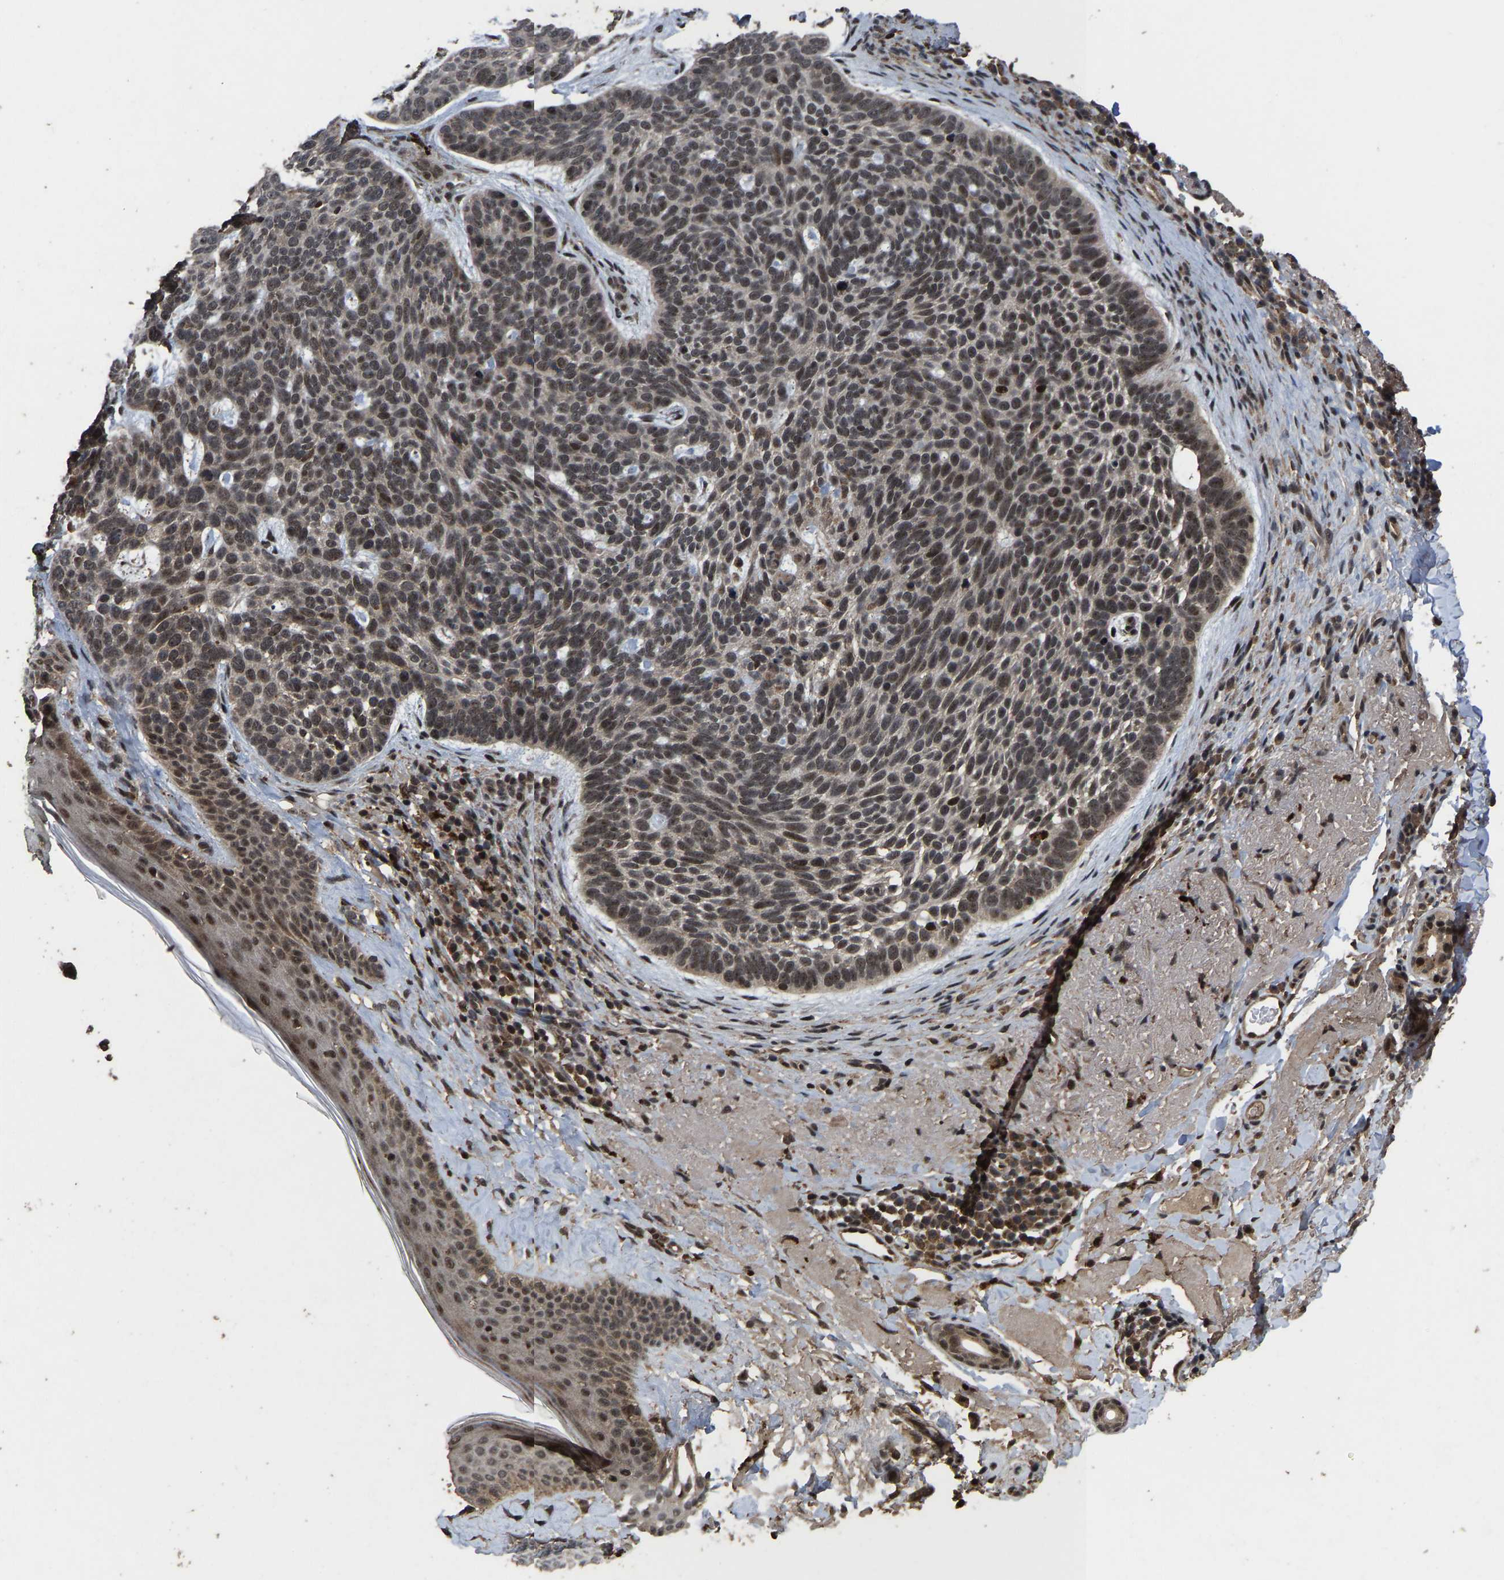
{"staining": {"intensity": "moderate", "quantity": "<25%", "location": "cytoplasmic/membranous,nuclear"}, "tissue": "skin cancer", "cell_type": "Tumor cells", "image_type": "cancer", "snomed": [{"axis": "morphology", "description": "Basal cell carcinoma"}, {"axis": "topography", "description": "Skin"}, {"axis": "topography", "description": "Skin of head"}], "caption": "Immunohistochemical staining of human skin basal cell carcinoma reveals low levels of moderate cytoplasmic/membranous and nuclear expression in approximately <25% of tumor cells.", "gene": "HAUS6", "patient": {"sex": "female", "age": 85}}